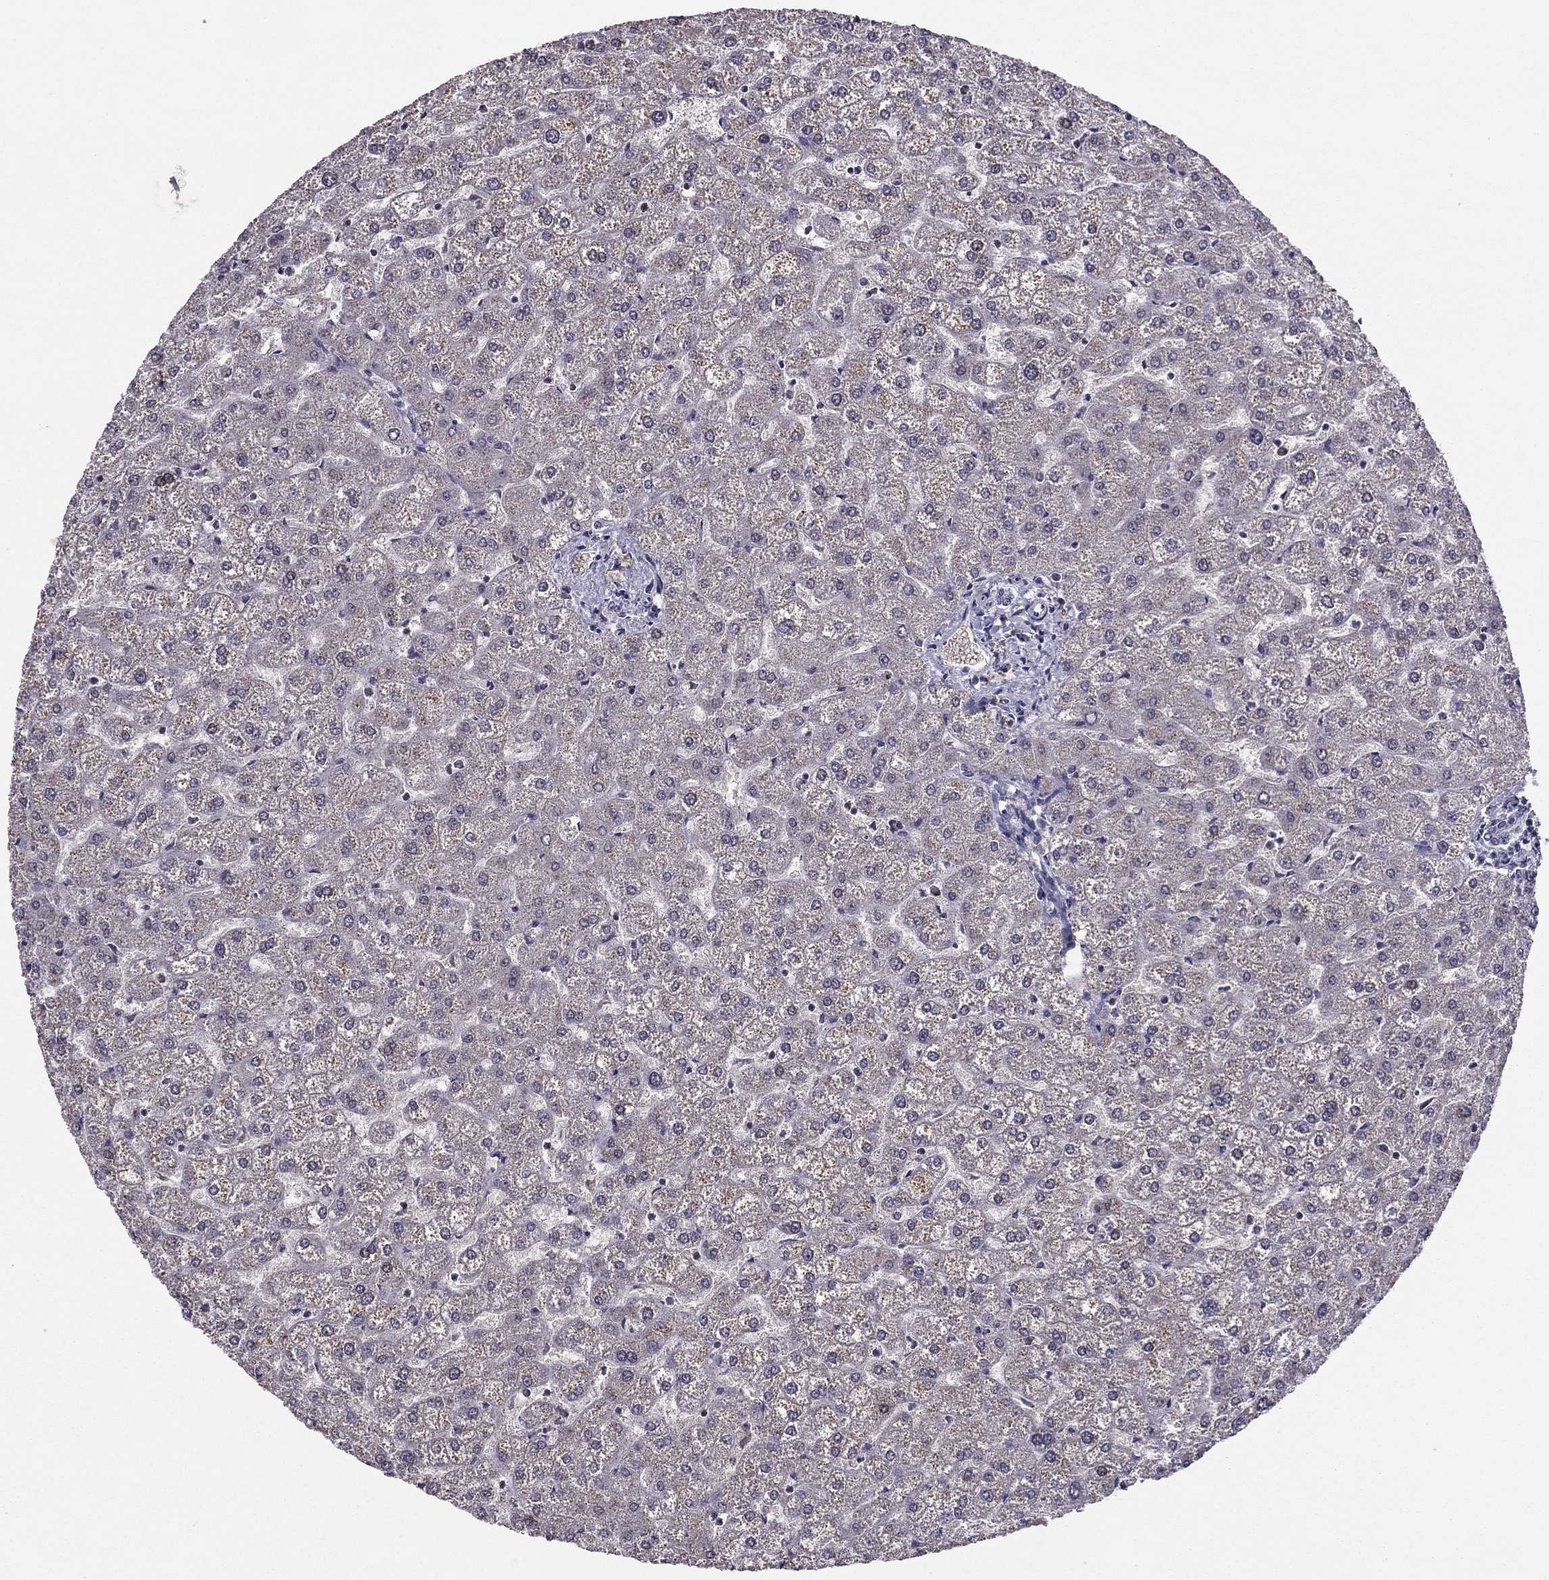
{"staining": {"intensity": "negative", "quantity": "none", "location": "none"}, "tissue": "liver", "cell_type": "Cholangiocytes", "image_type": "normal", "snomed": [{"axis": "morphology", "description": "Normal tissue, NOS"}, {"axis": "topography", "description": "Liver"}], "caption": "Immunohistochemistry (IHC) image of unremarkable liver: human liver stained with DAB reveals no significant protein staining in cholangiocytes.", "gene": "HCN1", "patient": {"sex": "female", "age": 32}}